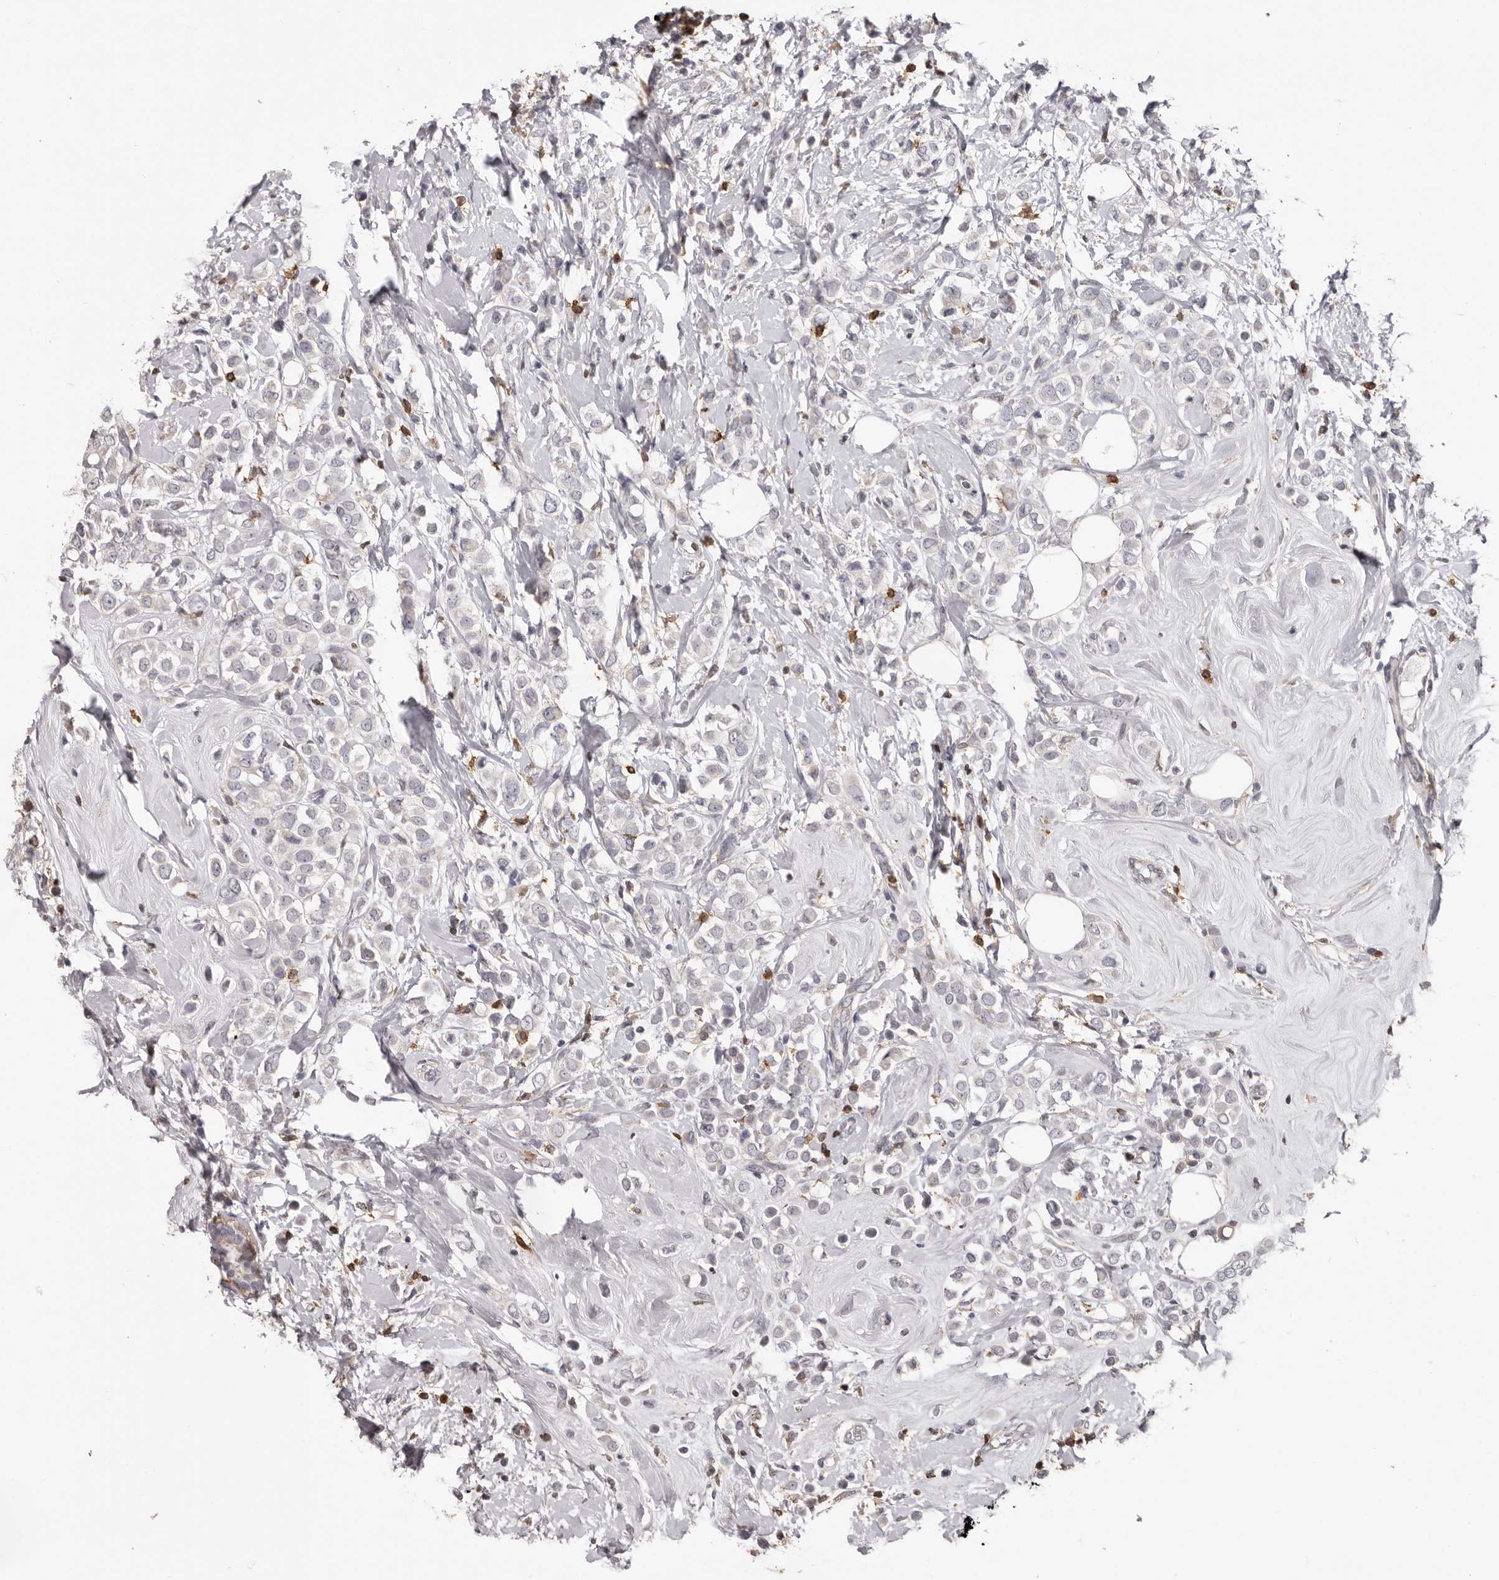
{"staining": {"intensity": "negative", "quantity": "none", "location": "none"}, "tissue": "breast cancer", "cell_type": "Tumor cells", "image_type": "cancer", "snomed": [{"axis": "morphology", "description": "Lobular carcinoma"}, {"axis": "topography", "description": "Breast"}], "caption": "The histopathology image exhibits no significant positivity in tumor cells of breast cancer (lobular carcinoma).", "gene": "PRR12", "patient": {"sex": "female", "age": 47}}